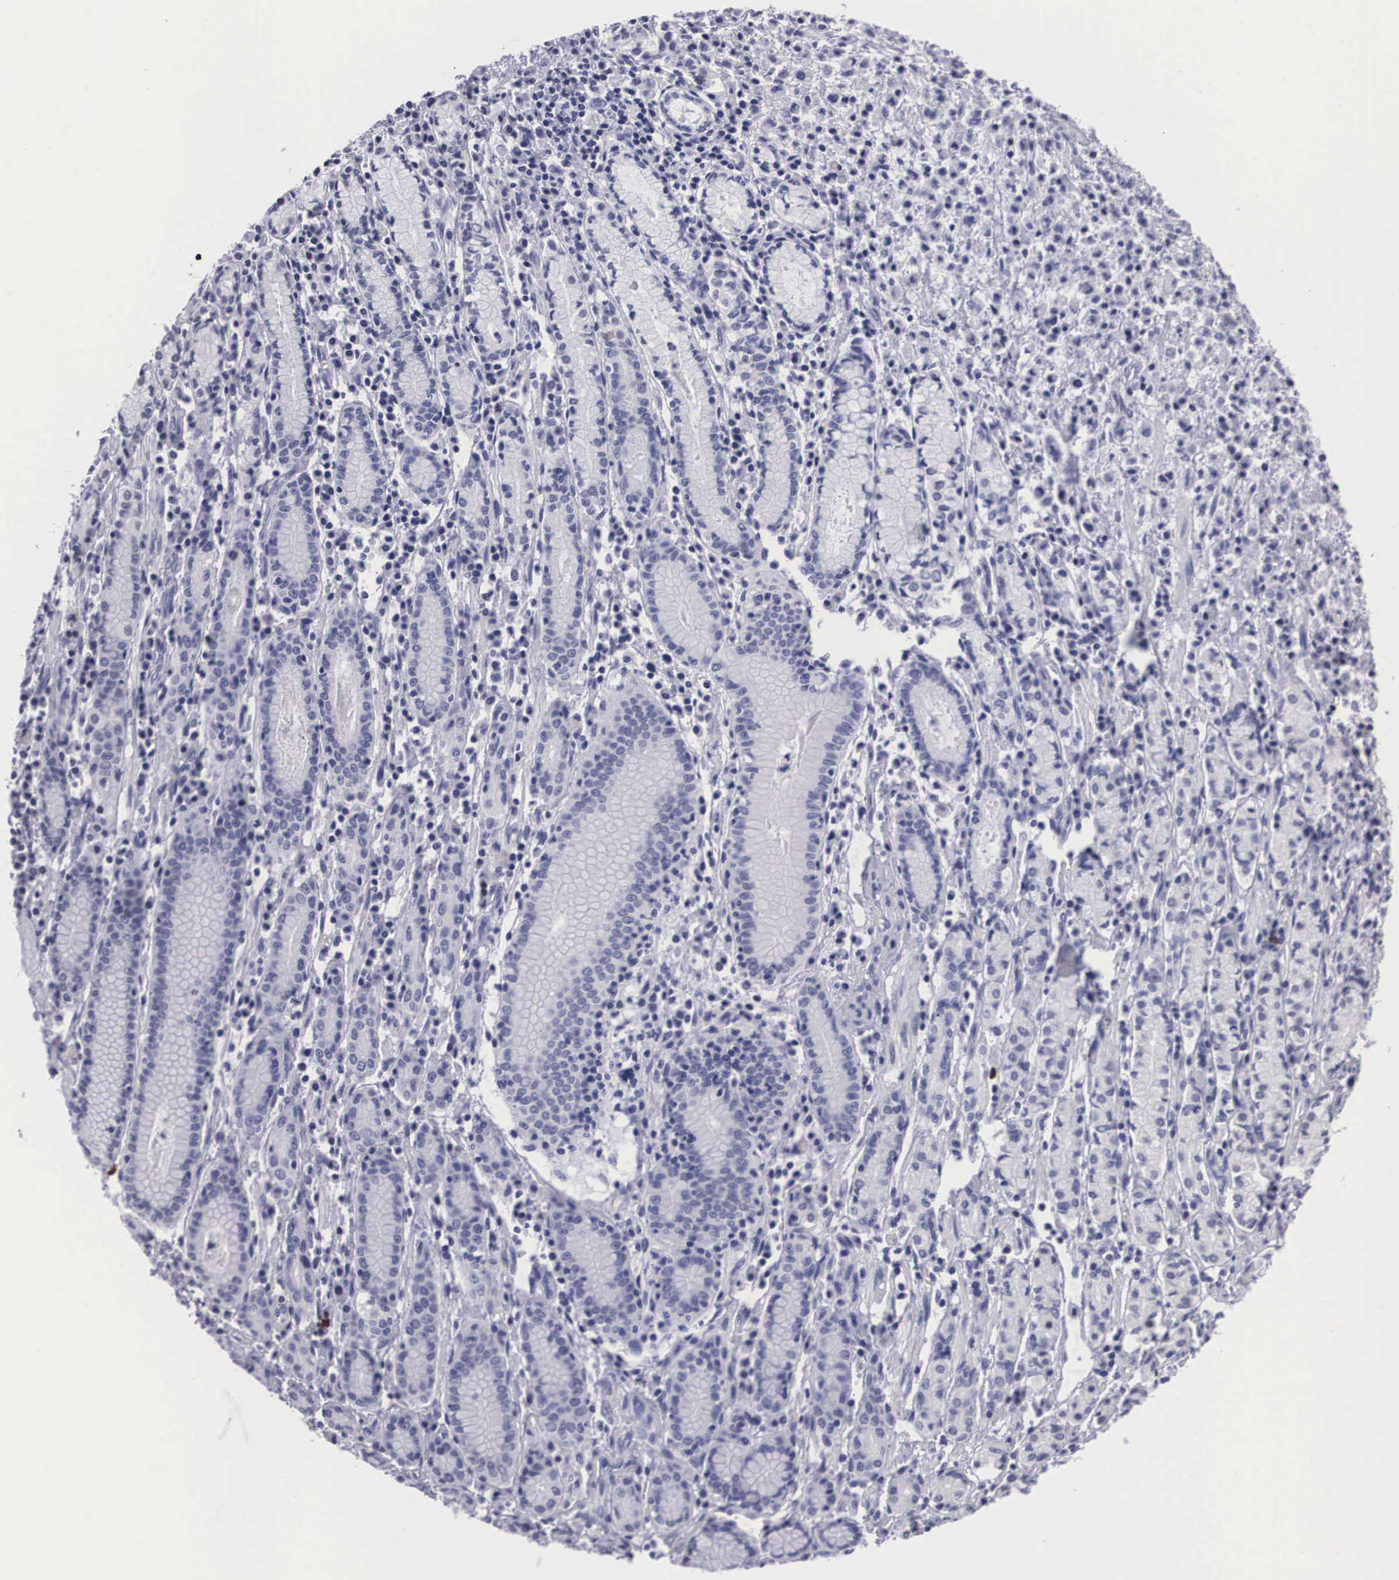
{"staining": {"intensity": "negative", "quantity": "none", "location": "none"}, "tissue": "stomach cancer", "cell_type": "Tumor cells", "image_type": "cancer", "snomed": [{"axis": "morphology", "description": "Adenocarcinoma, NOS"}, {"axis": "topography", "description": "Stomach, lower"}], "caption": "IHC of stomach cancer (adenocarcinoma) displays no positivity in tumor cells.", "gene": "C22orf31", "patient": {"sex": "male", "age": 88}}